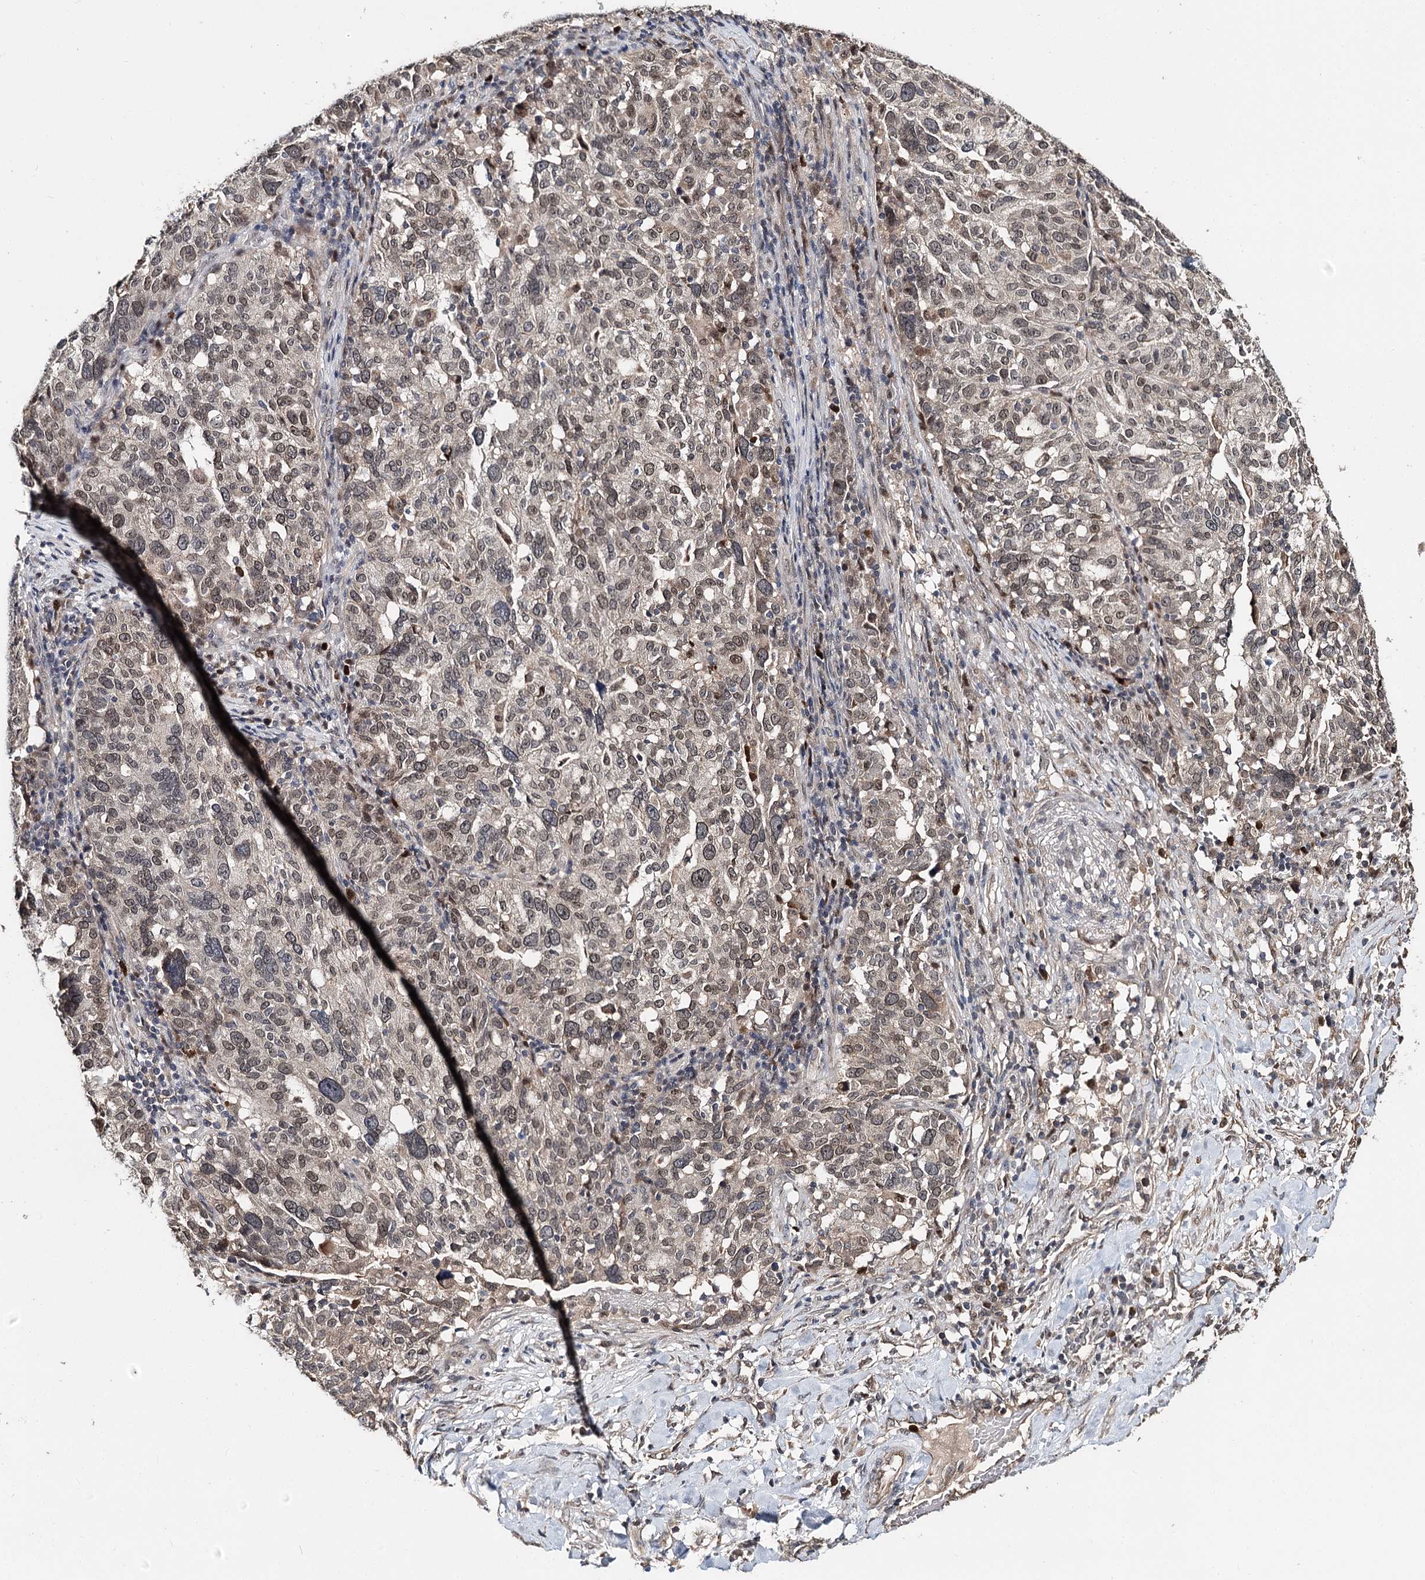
{"staining": {"intensity": "weak", "quantity": ">75%", "location": "nuclear"}, "tissue": "ovarian cancer", "cell_type": "Tumor cells", "image_type": "cancer", "snomed": [{"axis": "morphology", "description": "Cystadenocarcinoma, serous, NOS"}, {"axis": "topography", "description": "Ovary"}], "caption": "Ovarian cancer (serous cystadenocarcinoma) stained with a protein marker displays weak staining in tumor cells.", "gene": "NOPCHAP1", "patient": {"sex": "female", "age": 59}}